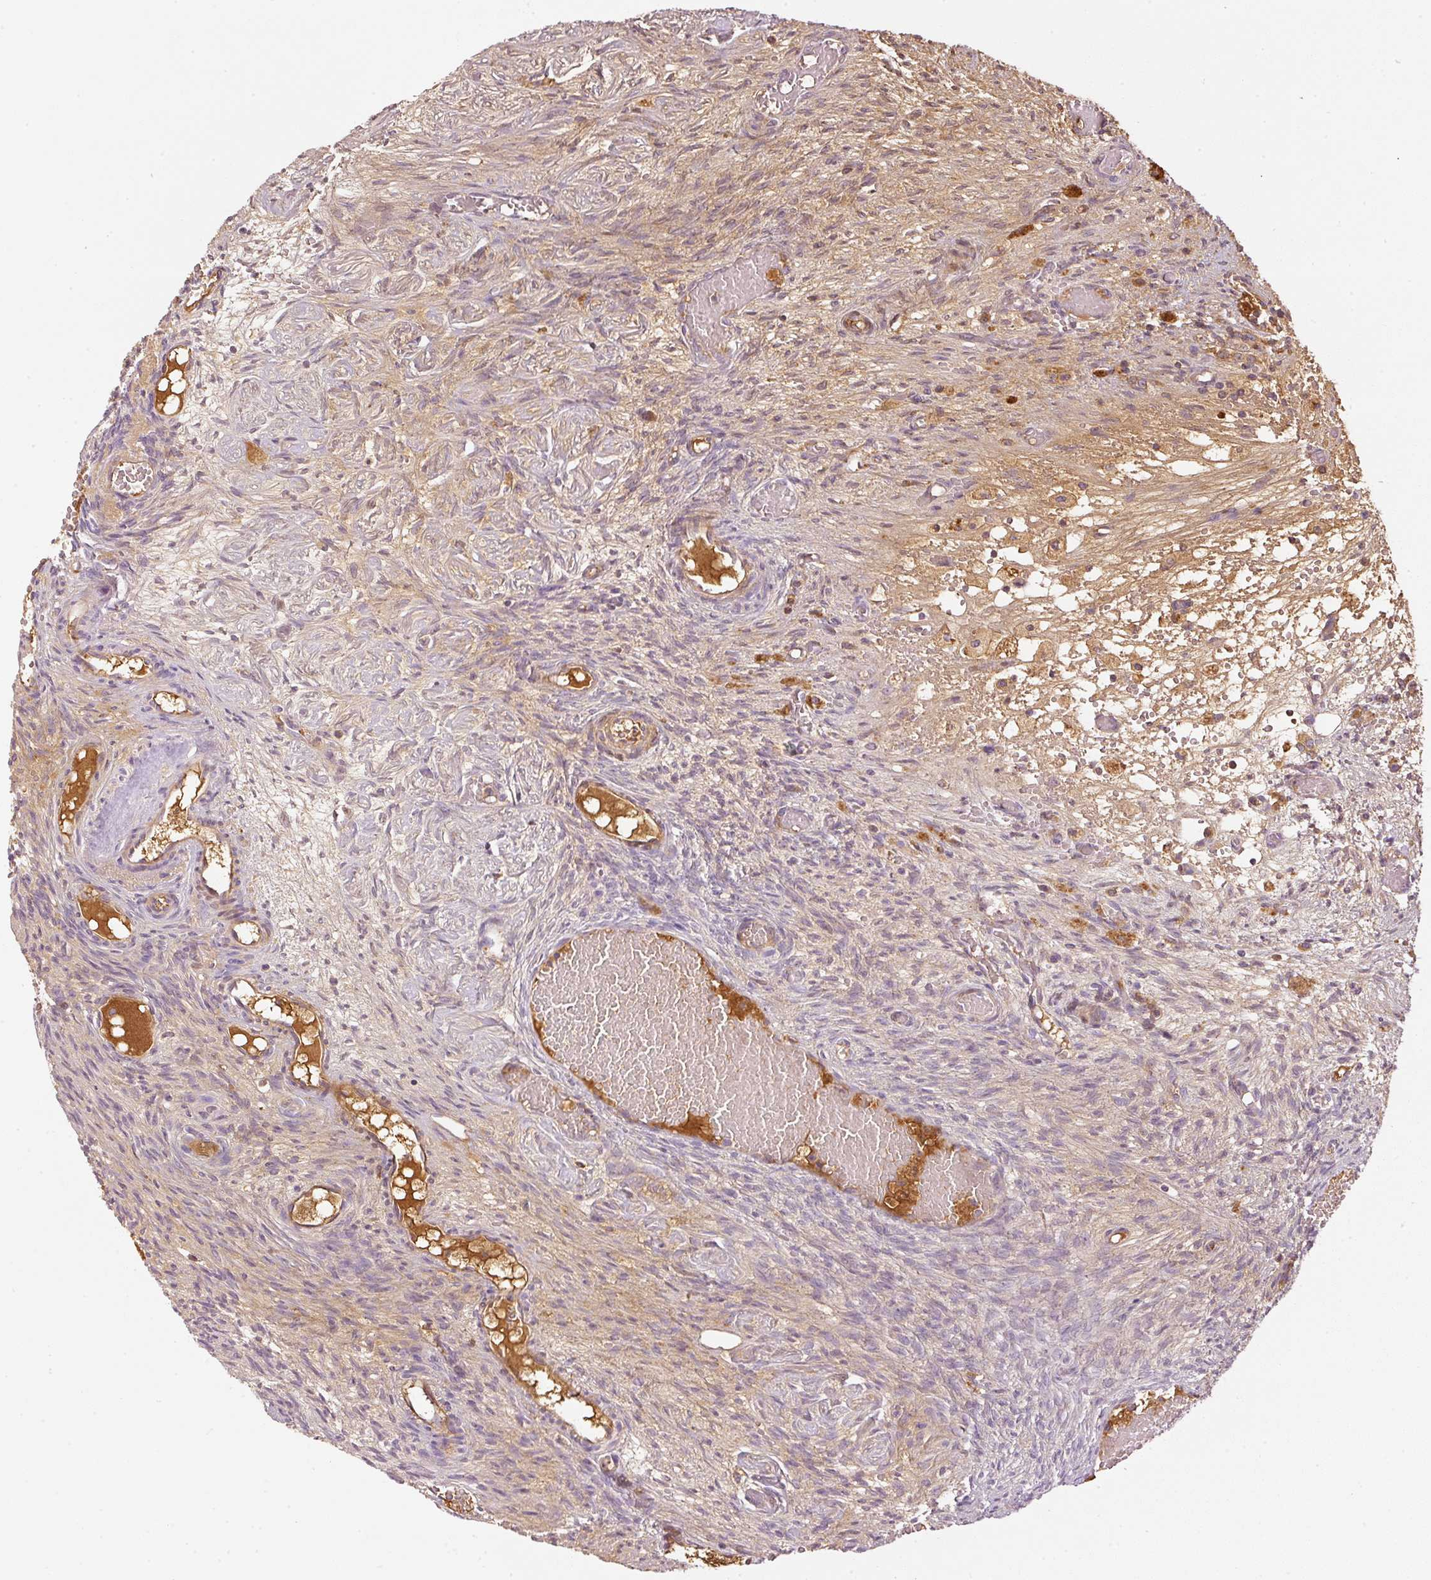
{"staining": {"intensity": "weak", "quantity": "<25%", "location": "cytoplasmic/membranous"}, "tissue": "ovary", "cell_type": "Ovarian stroma cells", "image_type": "normal", "snomed": [{"axis": "morphology", "description": "Normal tissue, NOS"}, {"axis": "topography", "description": "Ovary"}], "caption": "Immunohistochemistry of benign ovary exhibits no expression in ovarian stroma cells.", "gene": "SERPING1", "patient": {"sex": "female", "age": 67}}